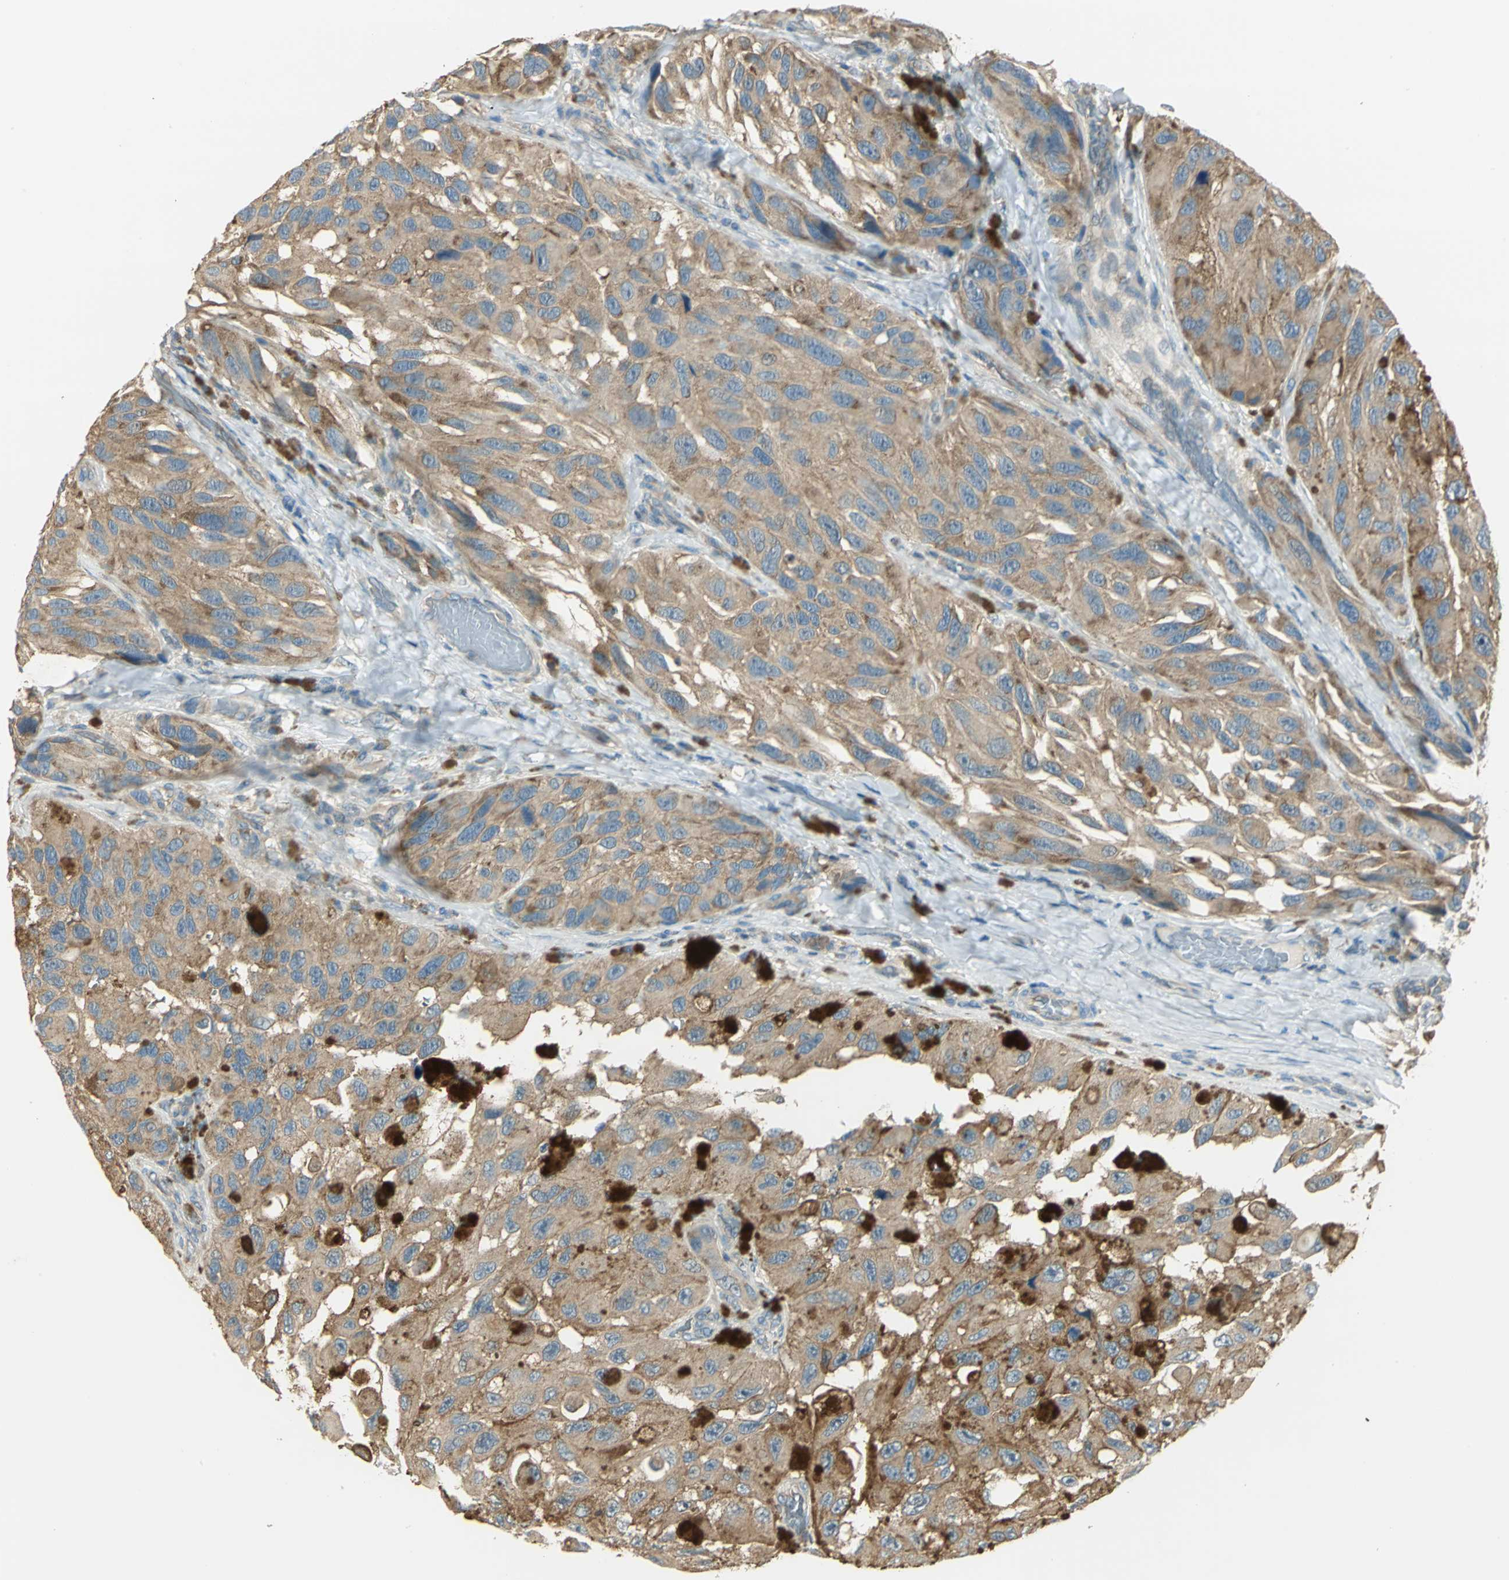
{"staining": {"intensity": "moderate", "quantity": ">75%", "location": "cytoplasmic/membranous"}, "tissue": "melanoma", "cell_type": "Tumor cells", "image_type": "cancer", "snomed": [{"axis": "morphology", "description": "Malignant melanoma, NOS"}, {"axis": "topography", "description": "Skin"}], "caption": "A micrograph of human melanoma stained for a protein demonstrates moderate cytoplasmic/membranous brown staining in tumor cells. The staining was performed using DAB (3,3'-diaminobenzidine) to visualize the protein expression in brown, while the nuclei were stained in blue with hematoxylin (Magnification: 20x).", "gene": "SHC2", "patient": {"sex": "female", "age": 73}}